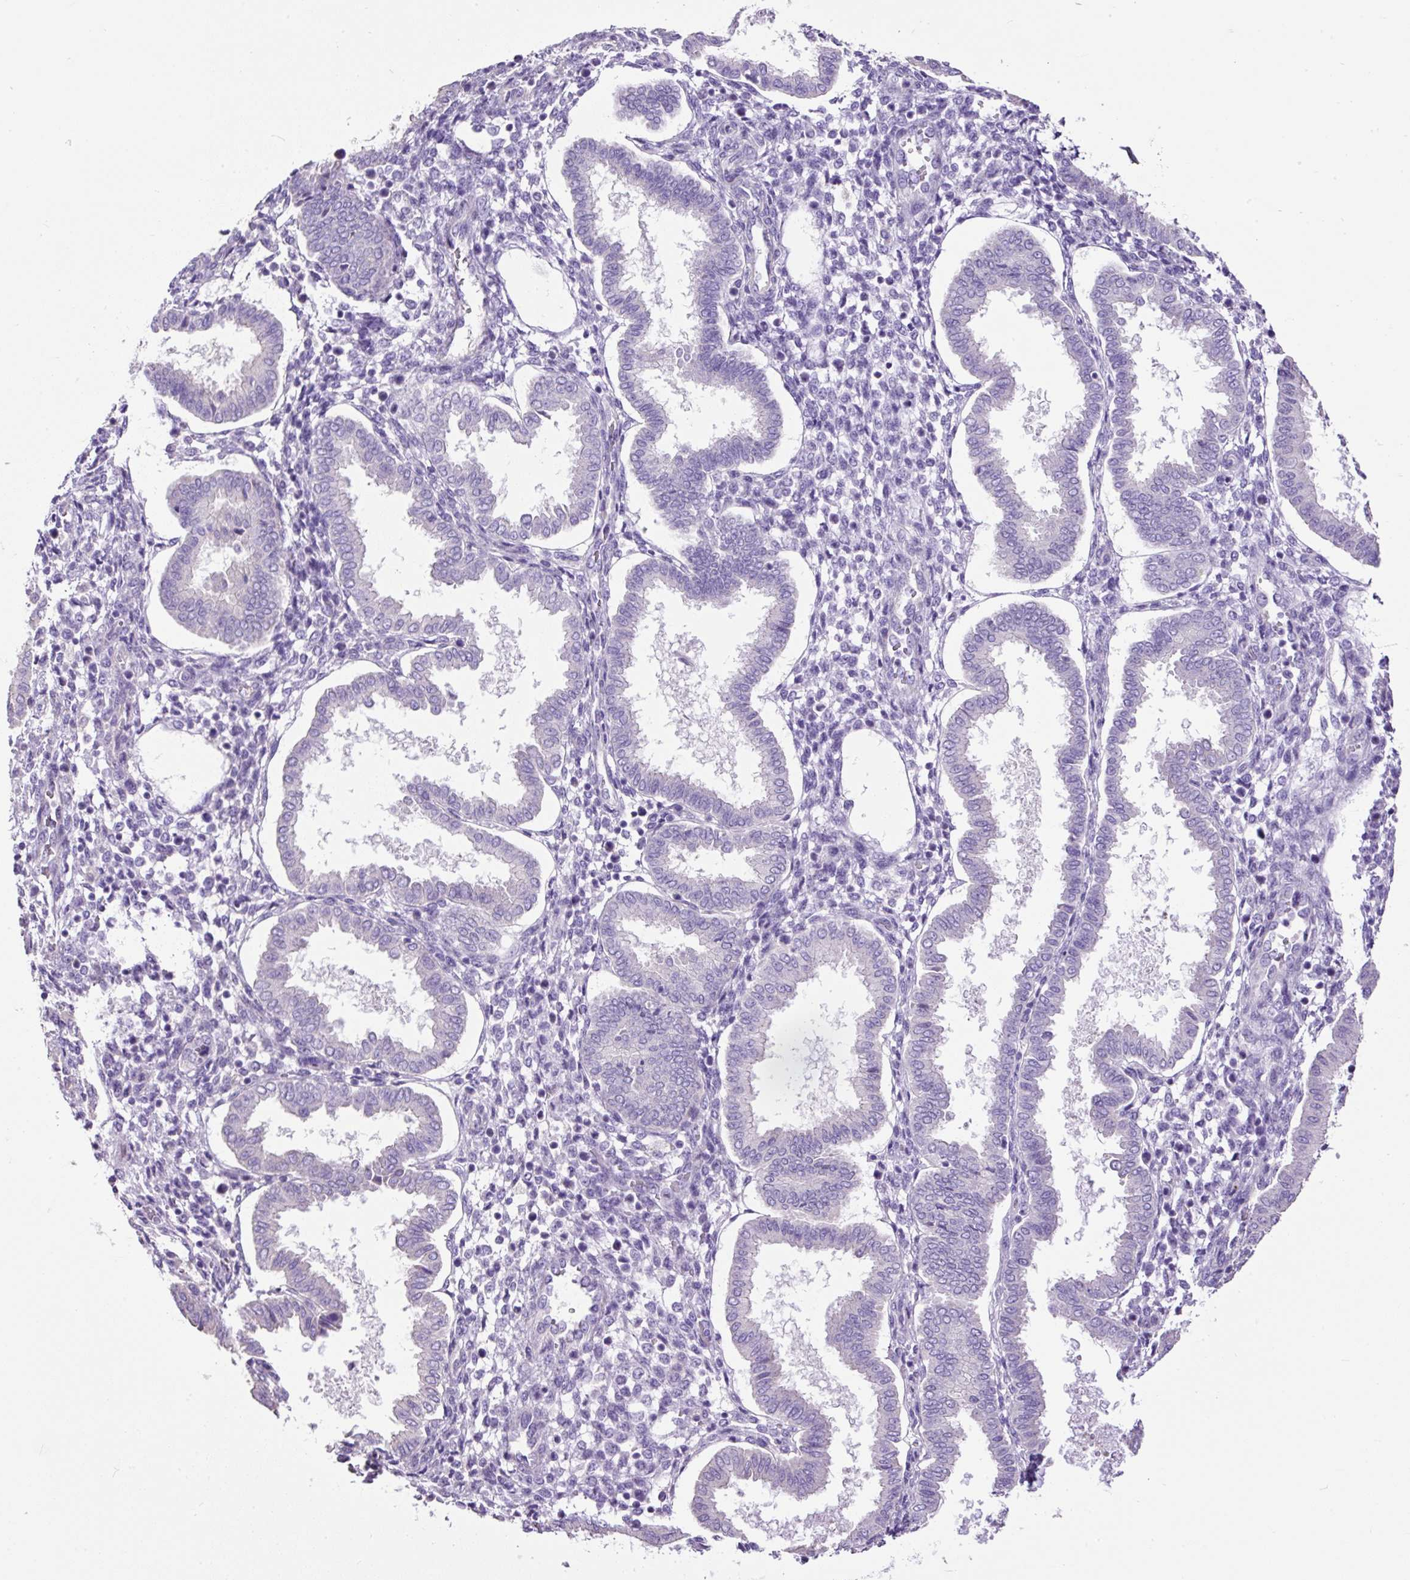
{"staining": {"intensity": "negative", "quantity": "none", "location": "none"}, "tissue": "endometrium", "cell_type": "Cells in endometrial stroma", "image_type": "normal", "snomed": [{"axis": "morphology", "description": "Normal tissue, NOS"}, {"axis": "topography", "description": "Endometrium"}], "caption": "High power microscopy histopathology image of an immunohistochemistry (IHC) histopathology image of normal endometrium, revealing no significant staining in cells in endometrial stroma.", "gene": "PDIA2", "patient": {"sex": "female", "age": 24}}